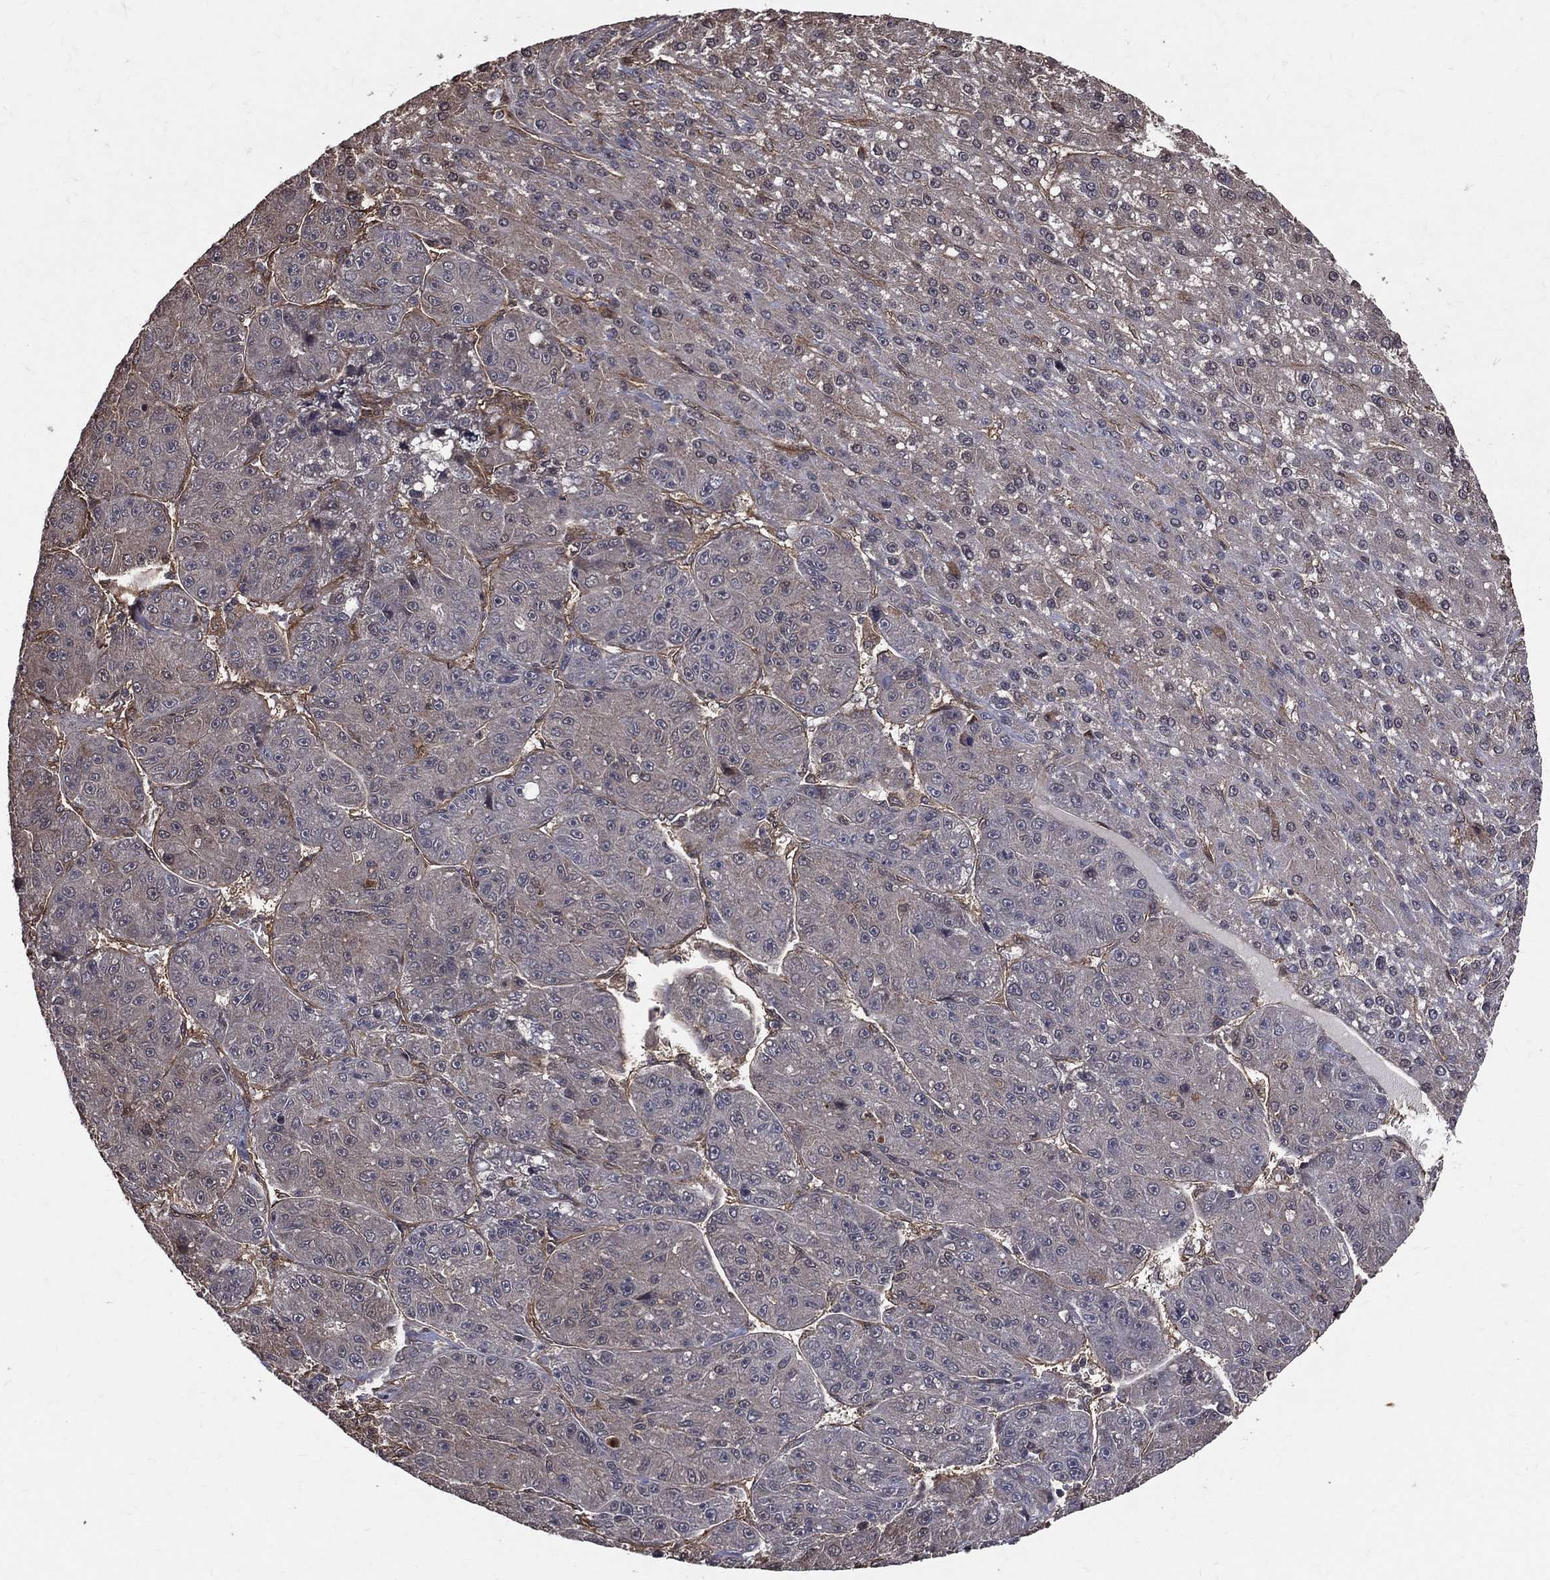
{"staining": {"intensity": "negative", "quantity": "none", "location": "none"}, "tissue": "liver cancer", "cell_type": "Tumor cells", "image_type": "cancer", "snomed": [{"axis": "morphology", "description": "Carcinoma, Hepatocellular, NOS"}, {"axis": "topography", "description": "Liver"}], "caption": "Micrograph shows no protein staining in tumor cells of liver cancer tissue.", "gene": "DPYSL2", "patient": {"sex": "male", "age": 67}}